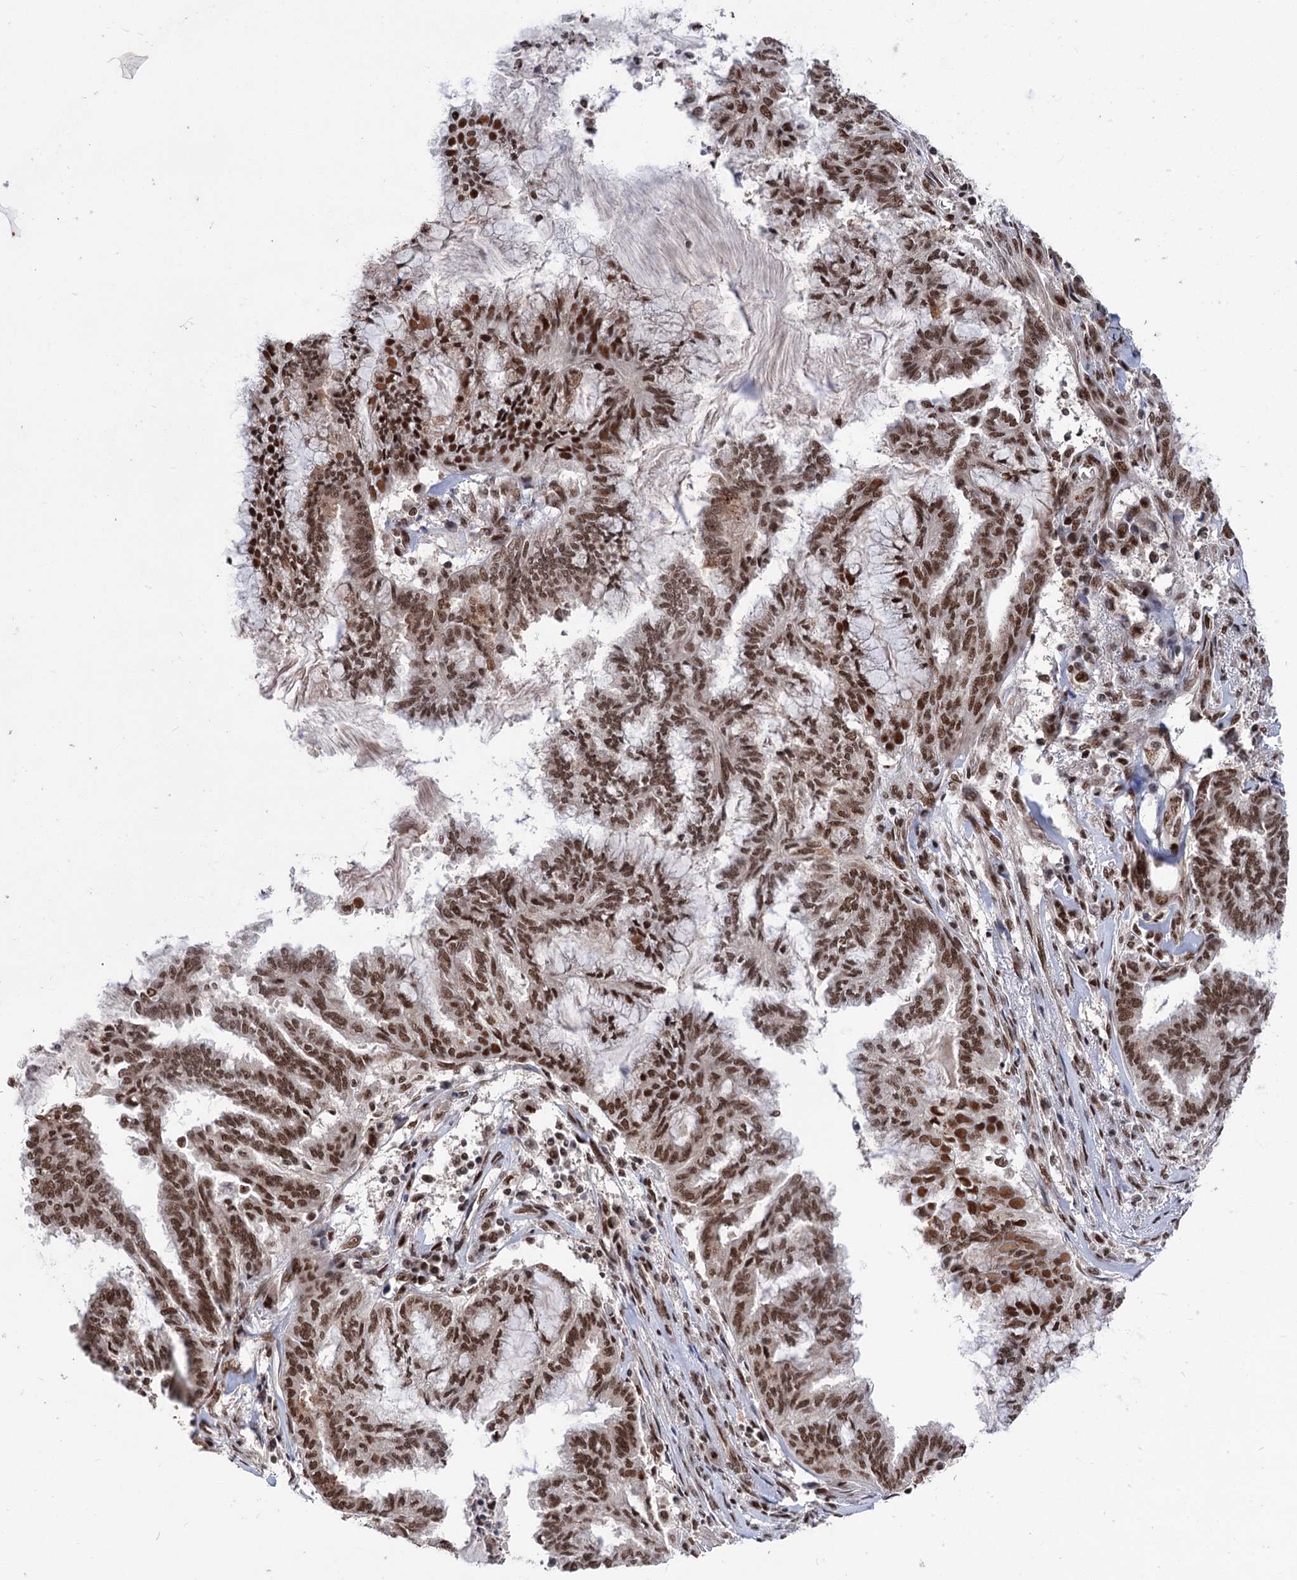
{"staining": {"intensity": "strong", "quantity": ">75%", "location": "nuclear"}, "tissue": "endometrial cancer", "cell_type": "Tumor cells", "image_type": "cancer", "snomed": [{"axis": "morphology", "description": "Adenocarcinoma, NOS"}, {"axis": "topography", "description": "Endometrium"}], "caption": "Tumor cells show strong nuclear staining in approximately >75% of cells in adenocarcinoma (endometrial). (Stains: DAB (3,3'-diaminobenzidine) in brown, nuclei in blue, Microscopy: brightfield microscopy at high magnification).", "gene": "MAML1", "patient": {"sex": "female", "age": 86}}